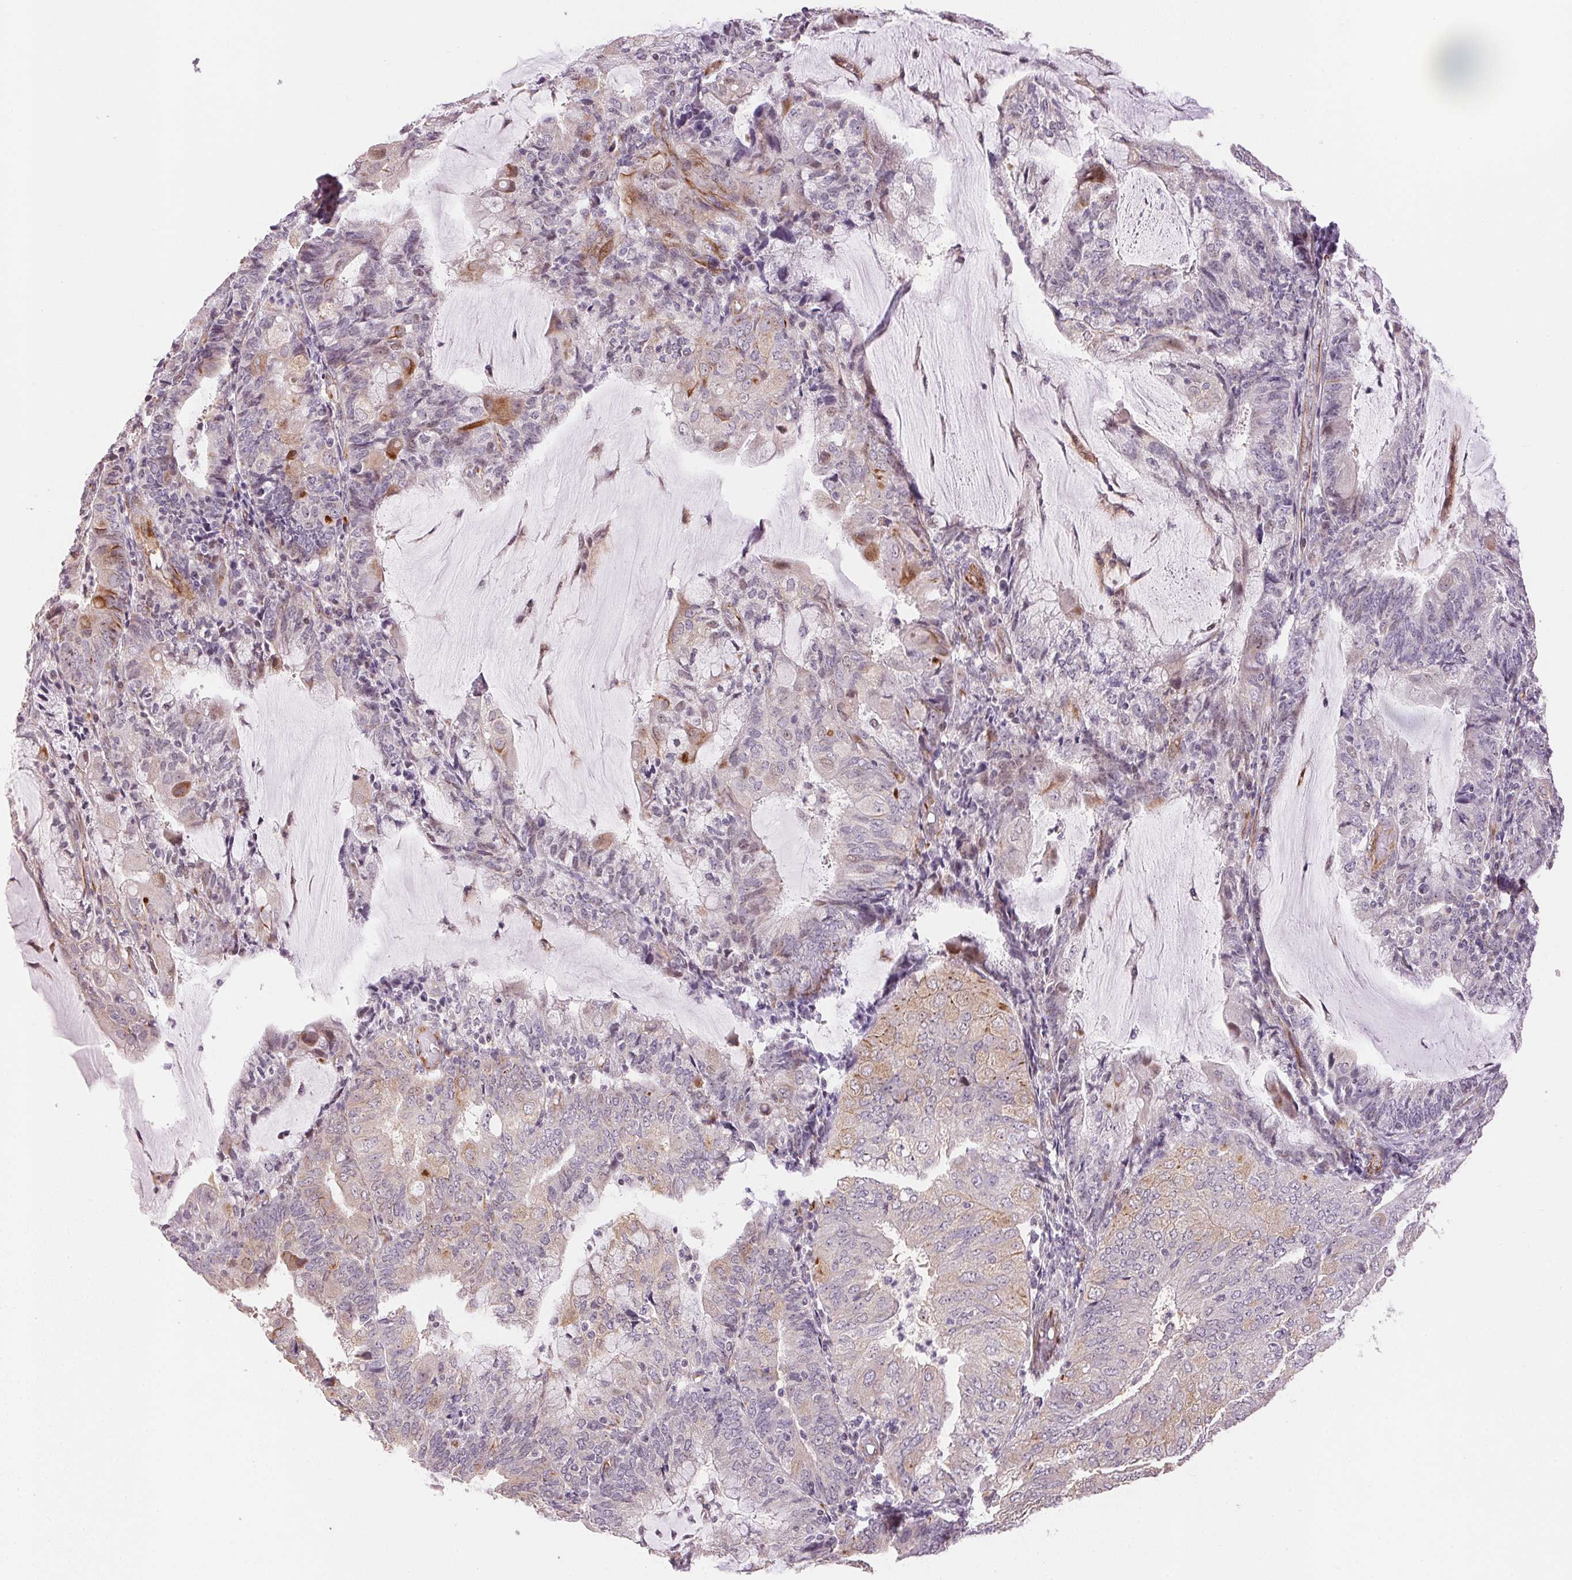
{"staining": {"intensity": "weak", "quantity": "<25%", "location": "cytoplasmic/membranous"}, "tissue": "endometrial cancer", "cell_type": "Tumor cells", "image_type": "cancer", "snomed": [{"axis": "morphology", "description": "Adenocarcinoma, NOS"}, {"axis": "topography", "description": "Endometrium"}], "caption": "There is no significant positivity in tumor cells of endometrial cancer.", "gene": "GYG2", "patient": {"sex": "female", "age": 81}}